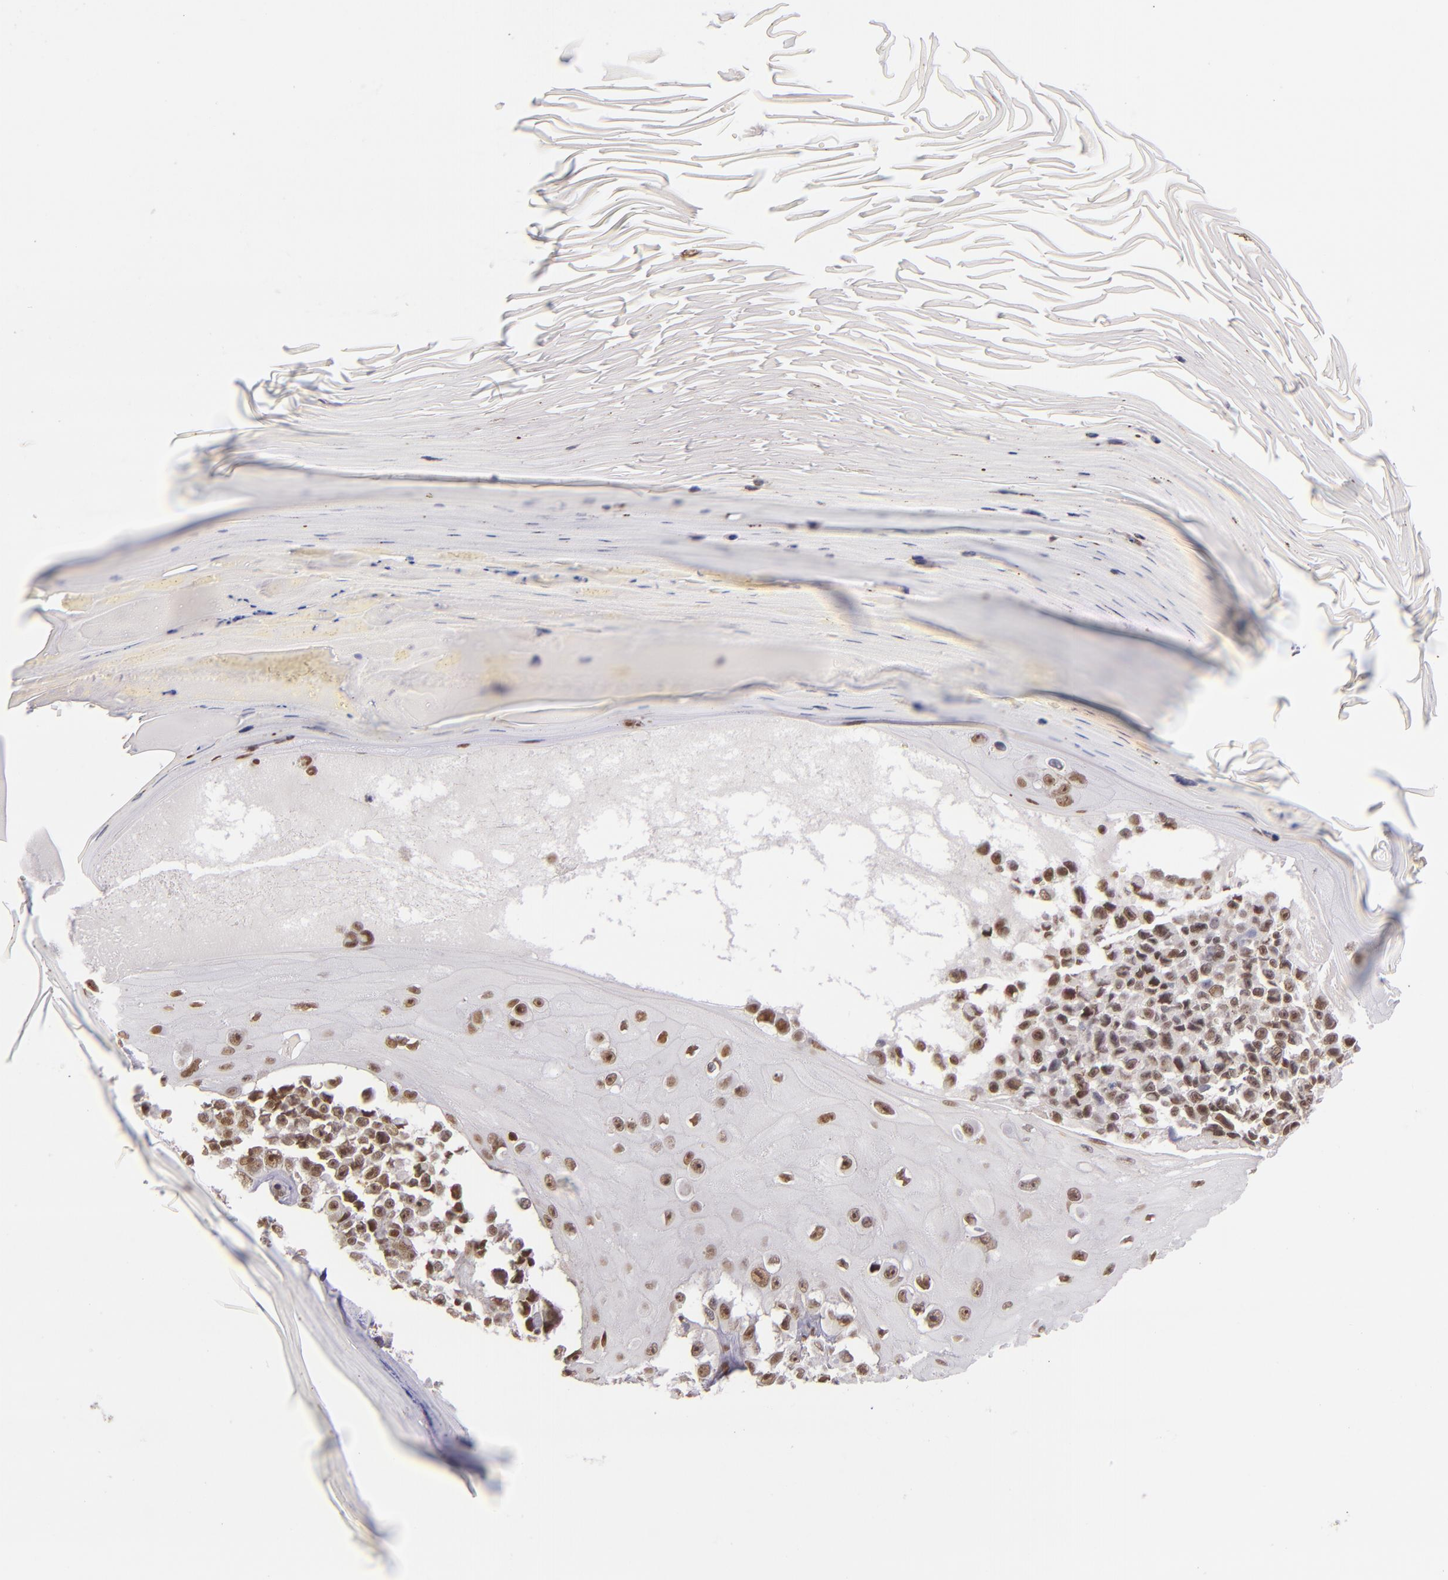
{"staining": {"intensity": "weak", "quantity": ">75%", "location": "nuclear"}, "tissue": "melanoma", "cell_type": "Tumor cells", "image_type": "cancer", "snomed": [{"axis": "morphology", "description": "Malignant melanoma, NOS"}, {"axis": "topography", "description": "Skin"}], "caption": "The histopathology image displays staining of malignant melanoma, revealing weak nuclear protein expression (brown color) within tumor cells.", "gene": "NCOR2", "patient": {"sex": "female", "age": 82}}